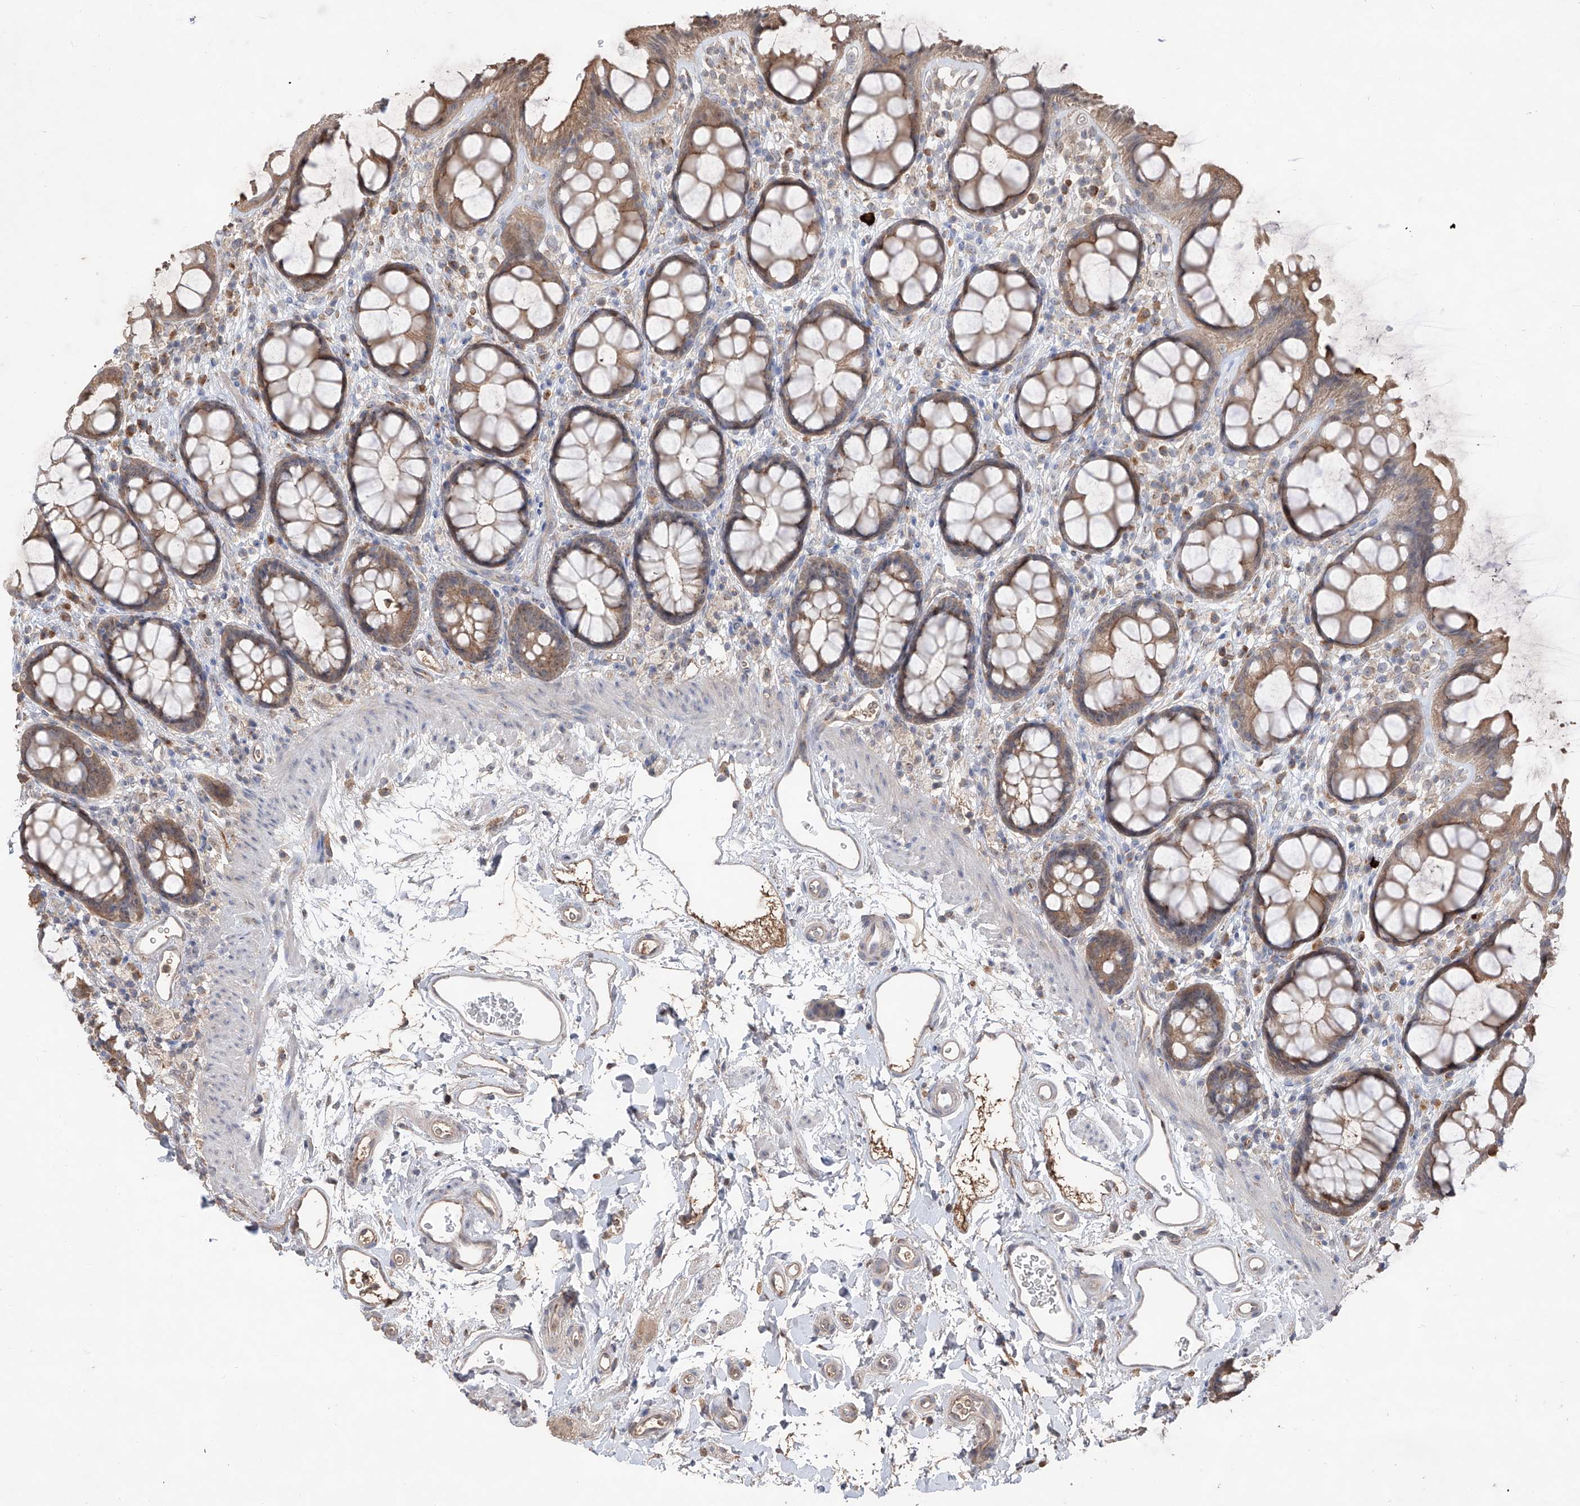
{"staining": {"intensity": "weak", "quantity": ">75%", "location": "cytoplasmic/membranous"}, "tissue": "rectum", "cell_type": "Glandular cells", "image_type": "normal", "snomed": [{"axis": "morphology", "description": "Normal tissue, NOS"}, {"axis": "topography", "description": "Rectum"}], "caption": "Normal rectum reveals weak cytoplasmic/membranous staining in about >75% of glandular cells, visualized by immunohistochemistry. The staining was performed using DAB (3,3'-diaminobenzidine), with brown indicating positive protein expression. Nuclei are stained blue with hematoxylin.", "gene": "EDN1", "patient": {"sex": "female", "age": 65}}